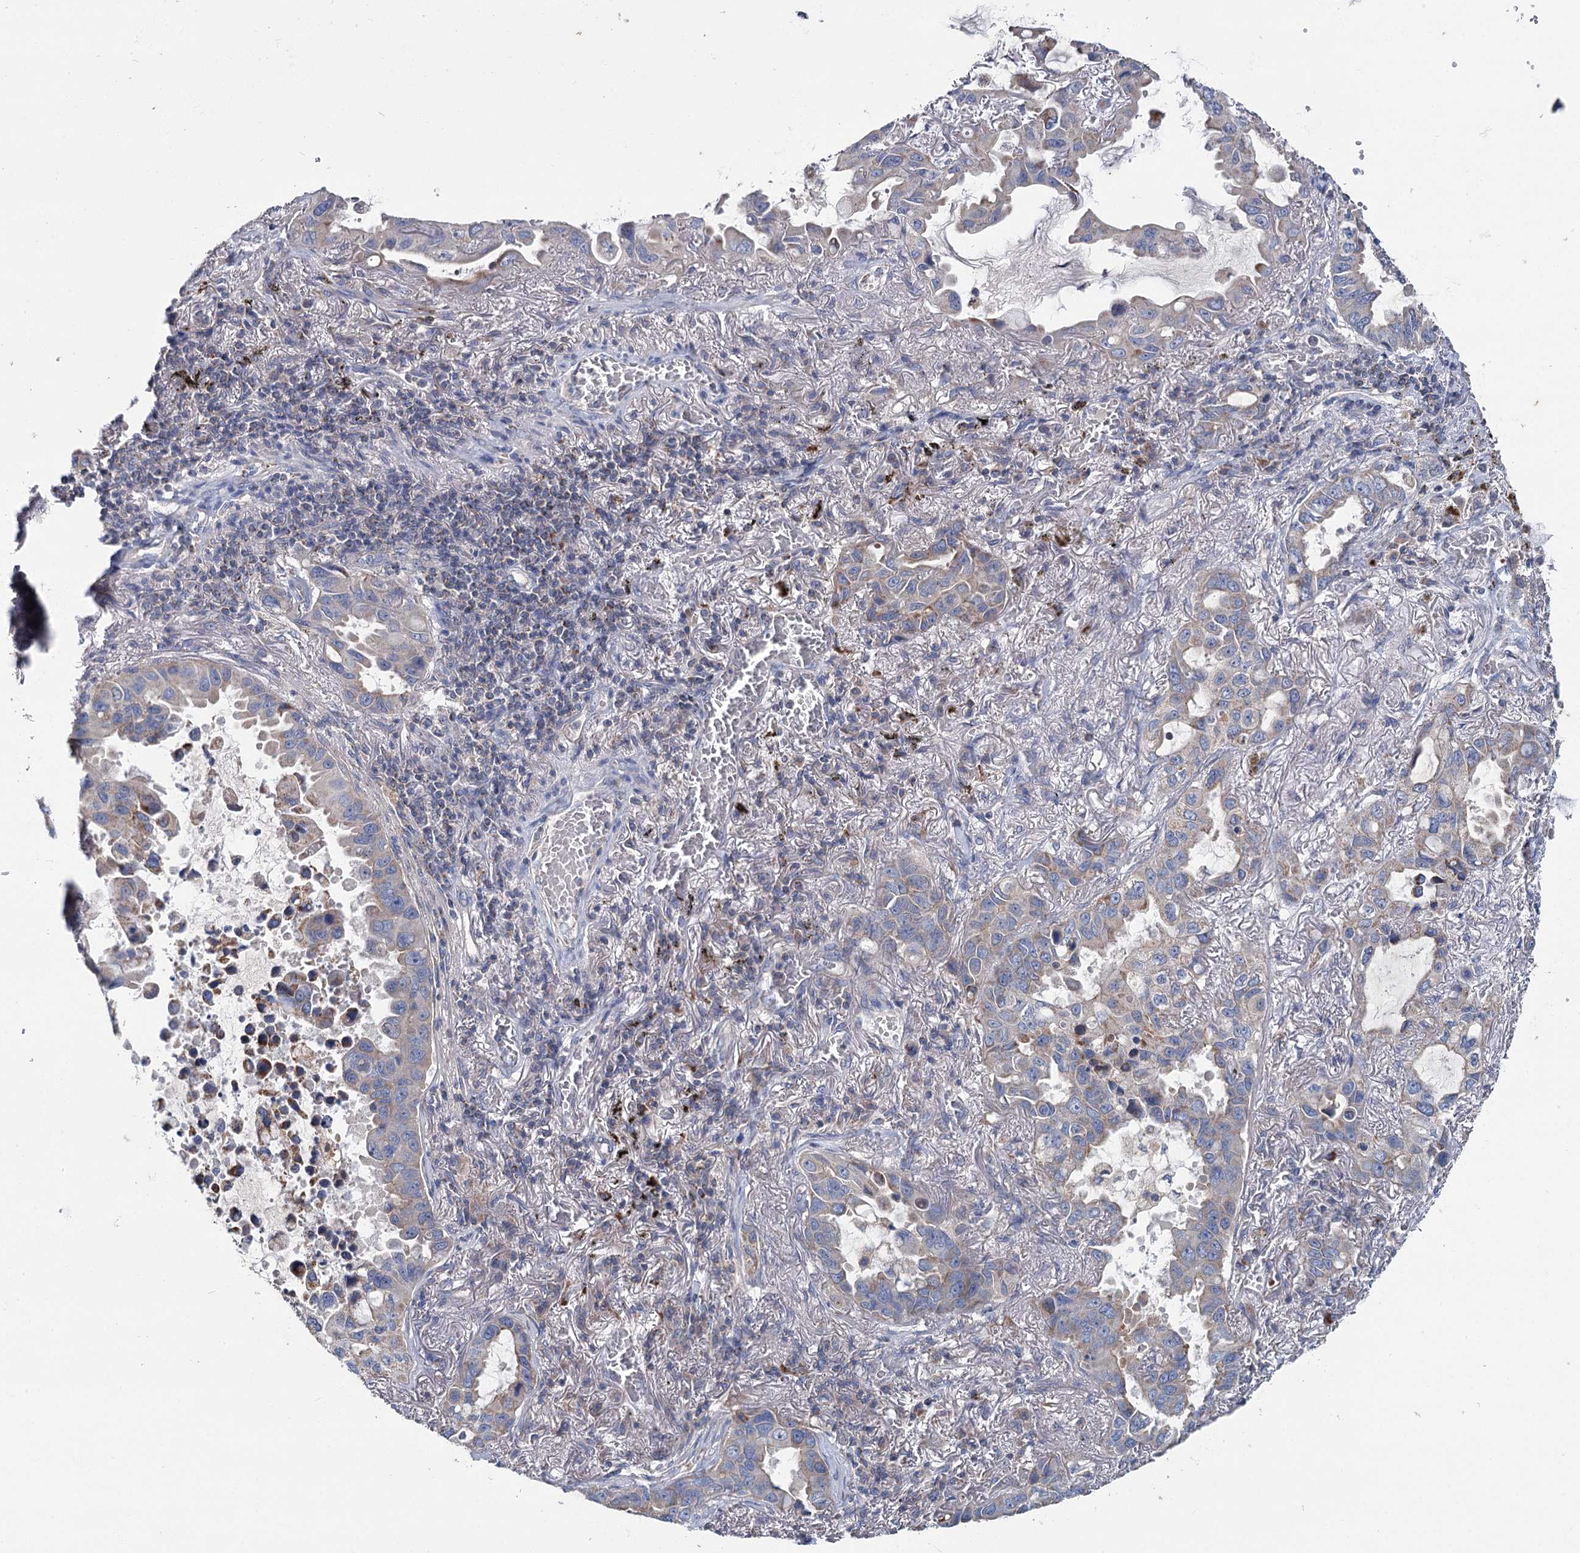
{"staining": {"intensity": "weak", "quantity": "<25%", "location": "cytoplasmic/membranous"}, "tissue": "lung cancer", "cell_type": "Tumor cells", "image_type": "cancer", "snomed": [{"axis": "morphology", "description": "Adenocarcinoma, NOS"}, {"axis": "topography", "description": "Lung"}], "caption": "Immunohistochemical staining of lung cancer (adenocarcinoma) reveals no significant expression in tumor cells. Brightfield microscopy of IHC stained with DAB (brown) and hematoxylin (blue), captured at high magnification.", "gene": "ANKRD16", "patient": {"sex": "male", "age": 64}}